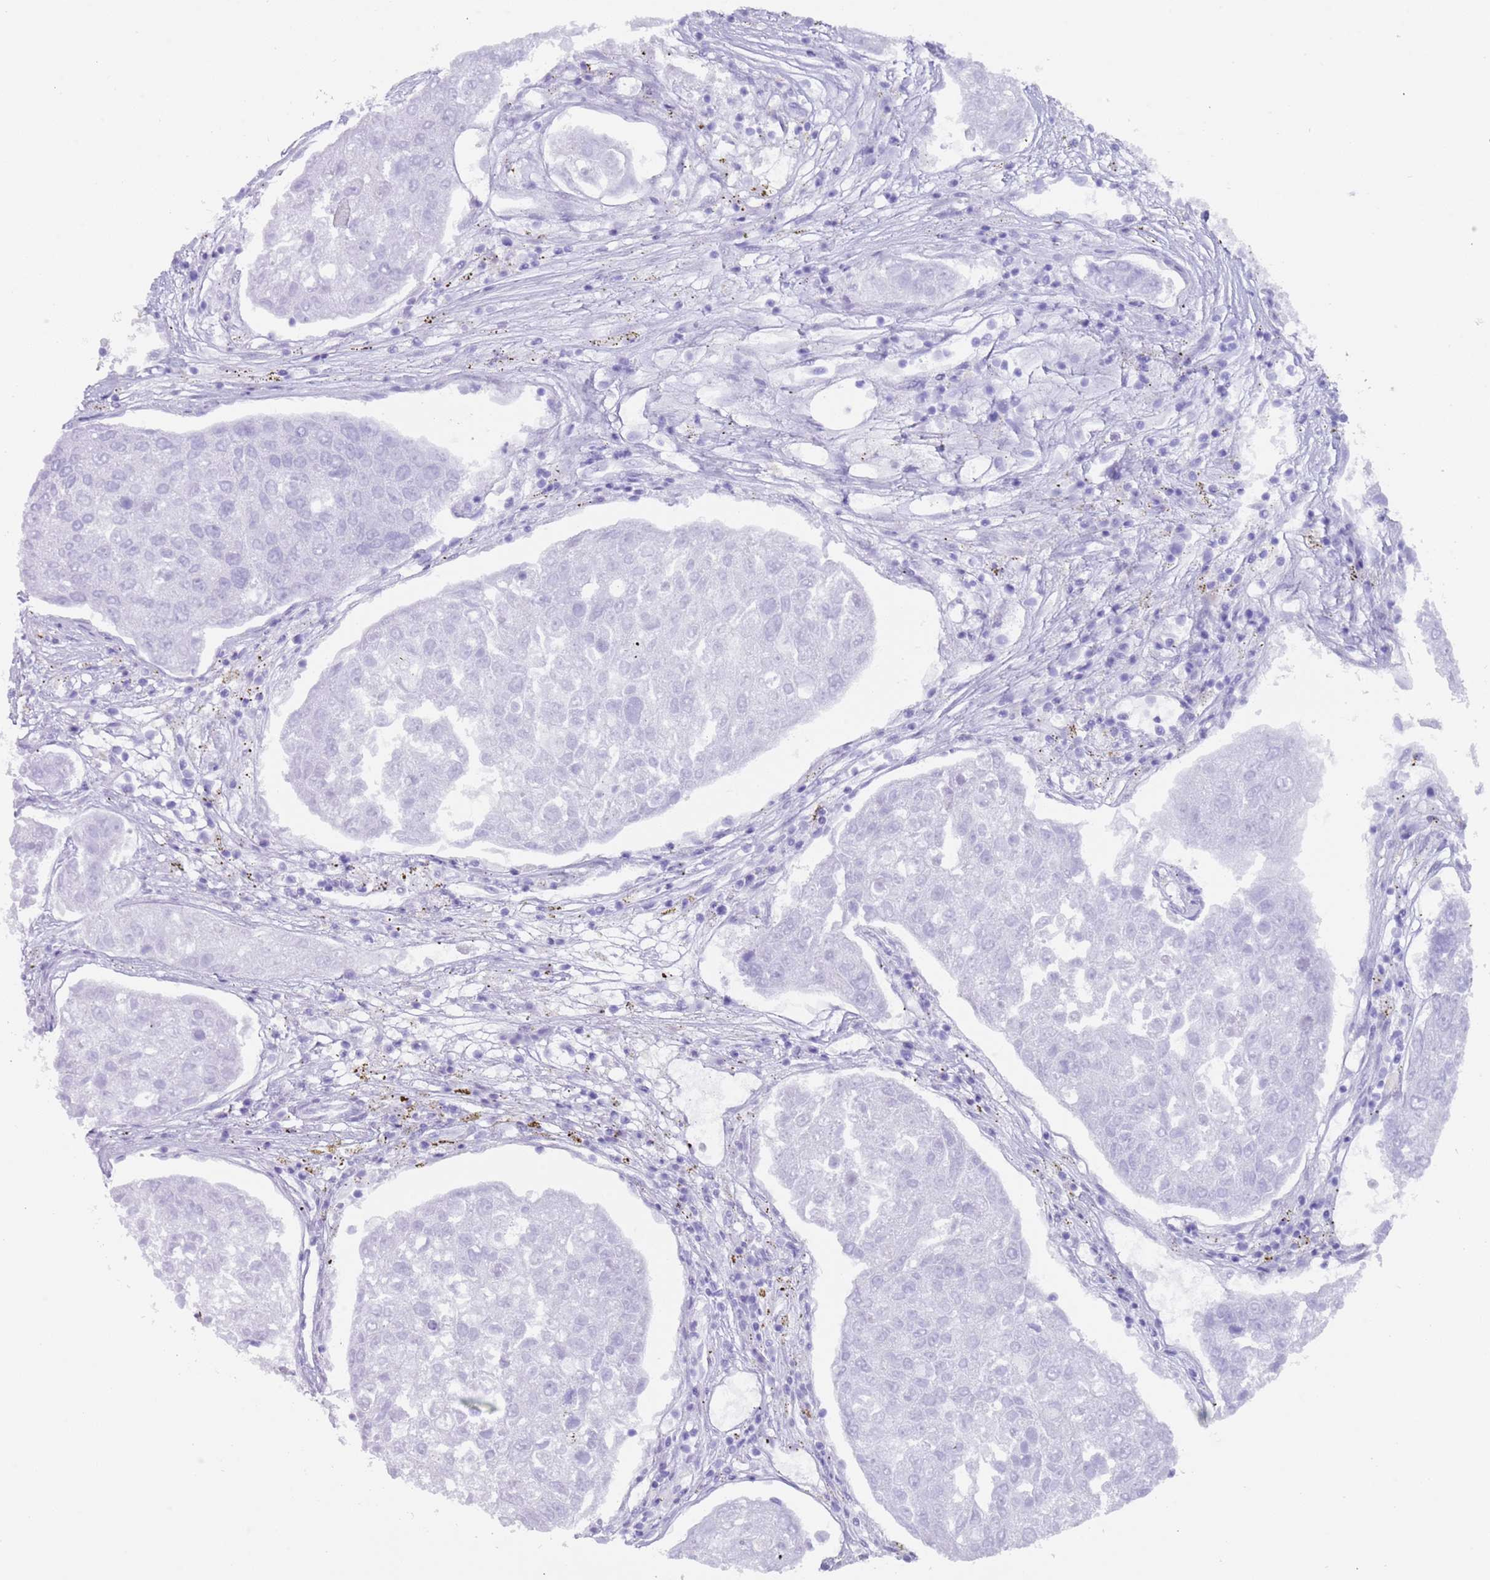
{"staining": {"intensity": "negative", "quantity": "none", "location": "none"}, "tissue": "urothelial cancer", "cell_type": "Tumor cells", "image_type": "cancer", "snomed": [{"axis": "morphology", "description": "Urothelial carcinoma, High grade"}, {"axis": "topography", "description": "Lymph node"}, {"axis": "topography", "description": "Urinary bladder"}], "caption": "Protein analysis of urothelial cancer reveals no significant expression in tumor cells. The staining is performed using DAB (3,3'-diaminobenzidine) brown chromogen with nuclei counter-stained in using hematoxylin.", "gene": "MYADML2", "patient": {"sex": "male", "age": 51}}